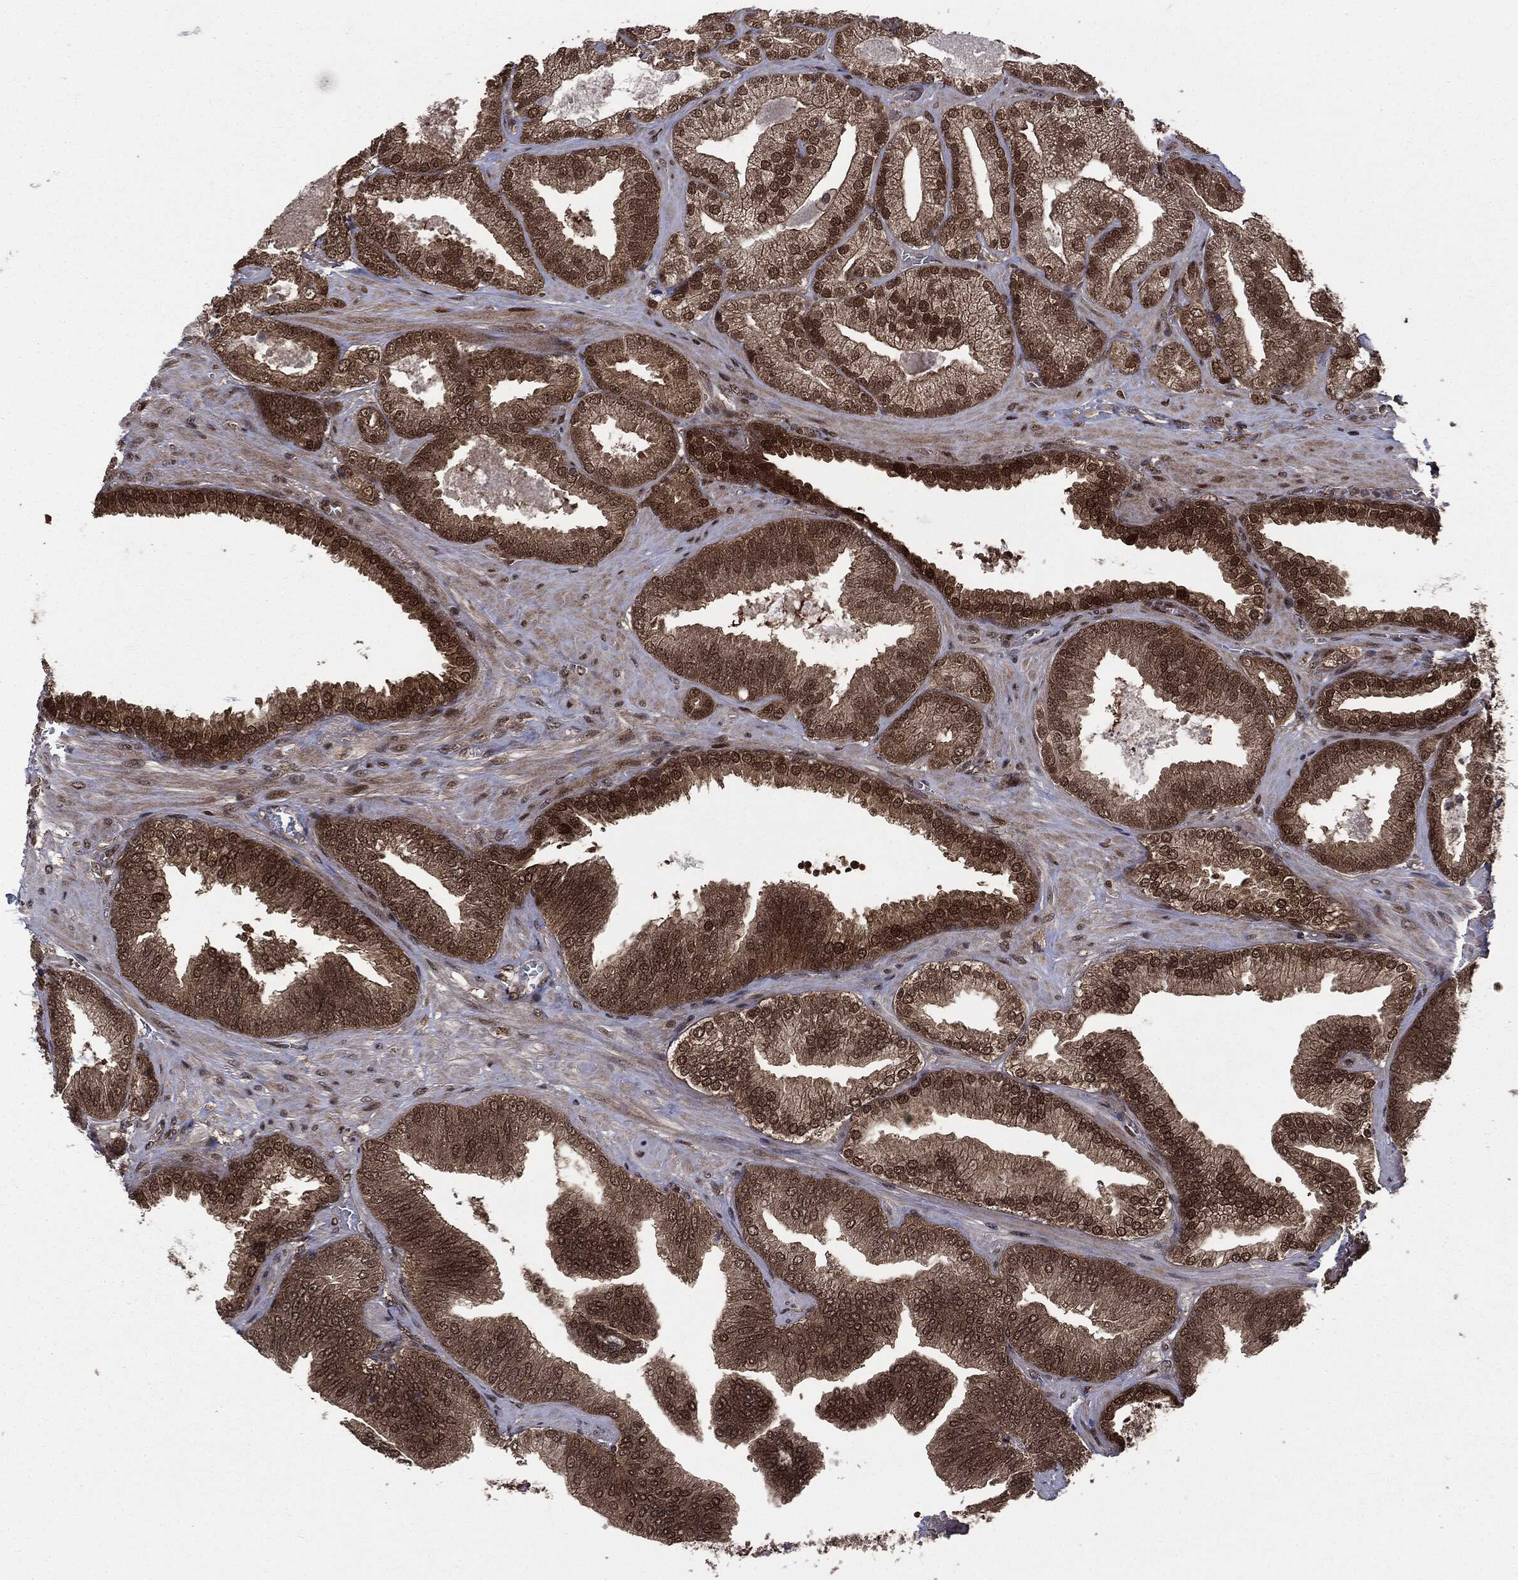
{"staining": {"intensity": "moderate", "quantity": ">75%", "location": "cytoplasmic/membranous,nuclear"}, "tissue": "prostate cancer", "cell_type": "Tumor cells", "image_type": "cancer", "snomed": [{"axis": "morphology", "description": "Adenocarcinoma, High grade"}, {"axis": "topography", "description": "Prostate"}], "caption": "The image exhibits immunohistochemical staining of prostate adenocarcinoma (high-grade). There is moderate cytoplasmic/membranous and nuclear expression is appreciated in approximately >75% of tumor cells.", "gene": "PTPA", "patient": {"sex": "male", "age": 68}}